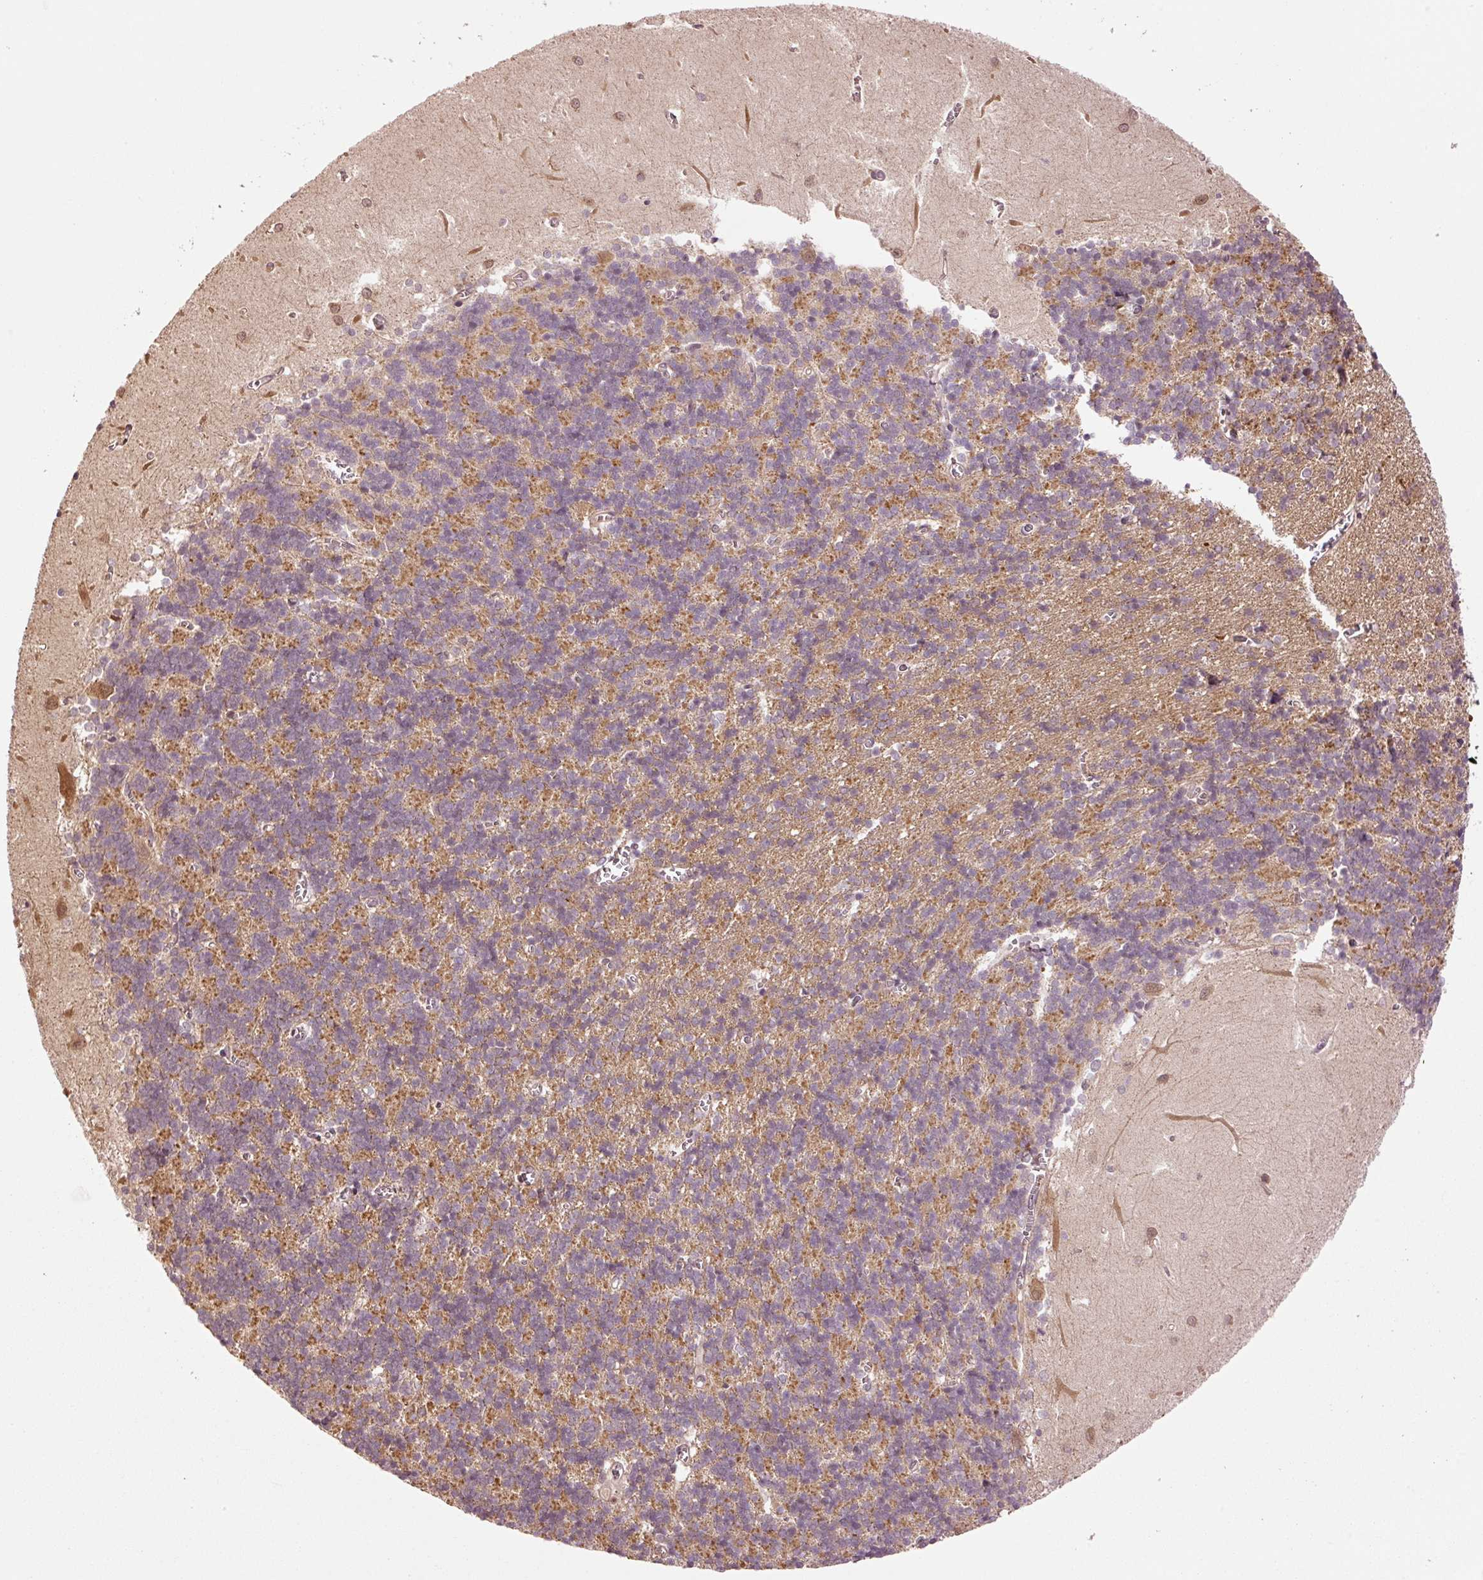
{"staining": {"intensity": "moderate", "quantity": "25%-75%", "location": "cytoplasmic/membranous"}, "tissue": "cerebellum", "cell_type": "Cells in granular layer", "image_type": "normal", "snomed": [{"axis": "morphology", "description": "Normal tissue, NOS"}, {"axis": "topography", "description": "Cerebellum"}], "caption": "Immunohistochemical staining of benign human cerebellum exhibits 25%-75% levels of moderate cytoplasmic/membranous protein staining in approximately 25%-75% of cells in granular layer.", "gene": "OXER1", "patient": {"sex": "male", "age": 37}}